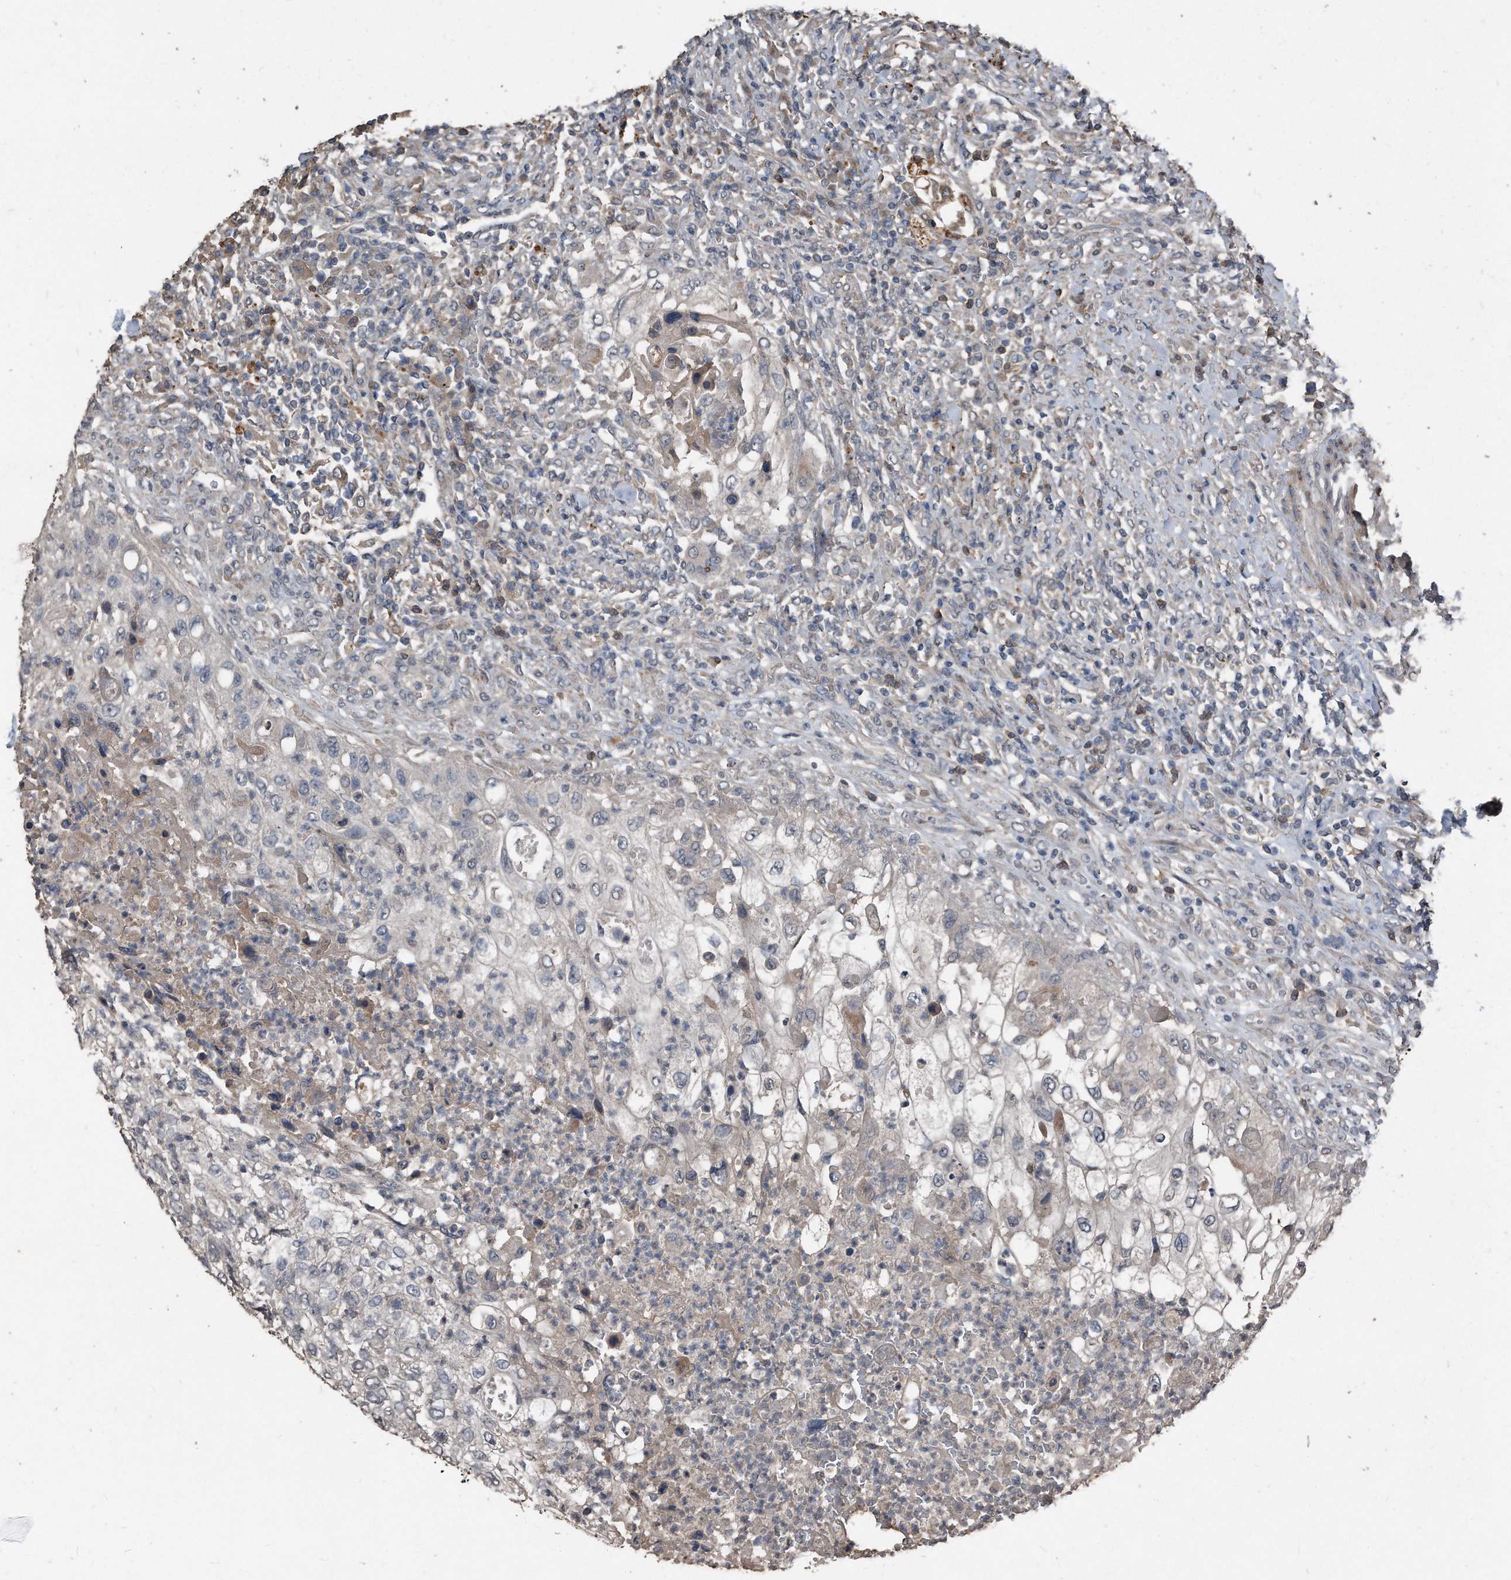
{"staining": {"intensity": "negative", "quantity": "none", "location": "none"}, "tissue": "urothelial cancer", "cell_type": "Tumor cells", "image_type": "cancer", "snomed": [{"axis": "morphology", "description": "Urothelial carcinoma, High grade"}, {"axis": "topography", "description": "Urinary bladder"}], "caption": "Human urothelial cancer stained for a protein using immunohistochemistry exhibits no positivity in tumor cells.", "gene": "ANKRD10", "patient": {"sex": "female", "age": 60}}